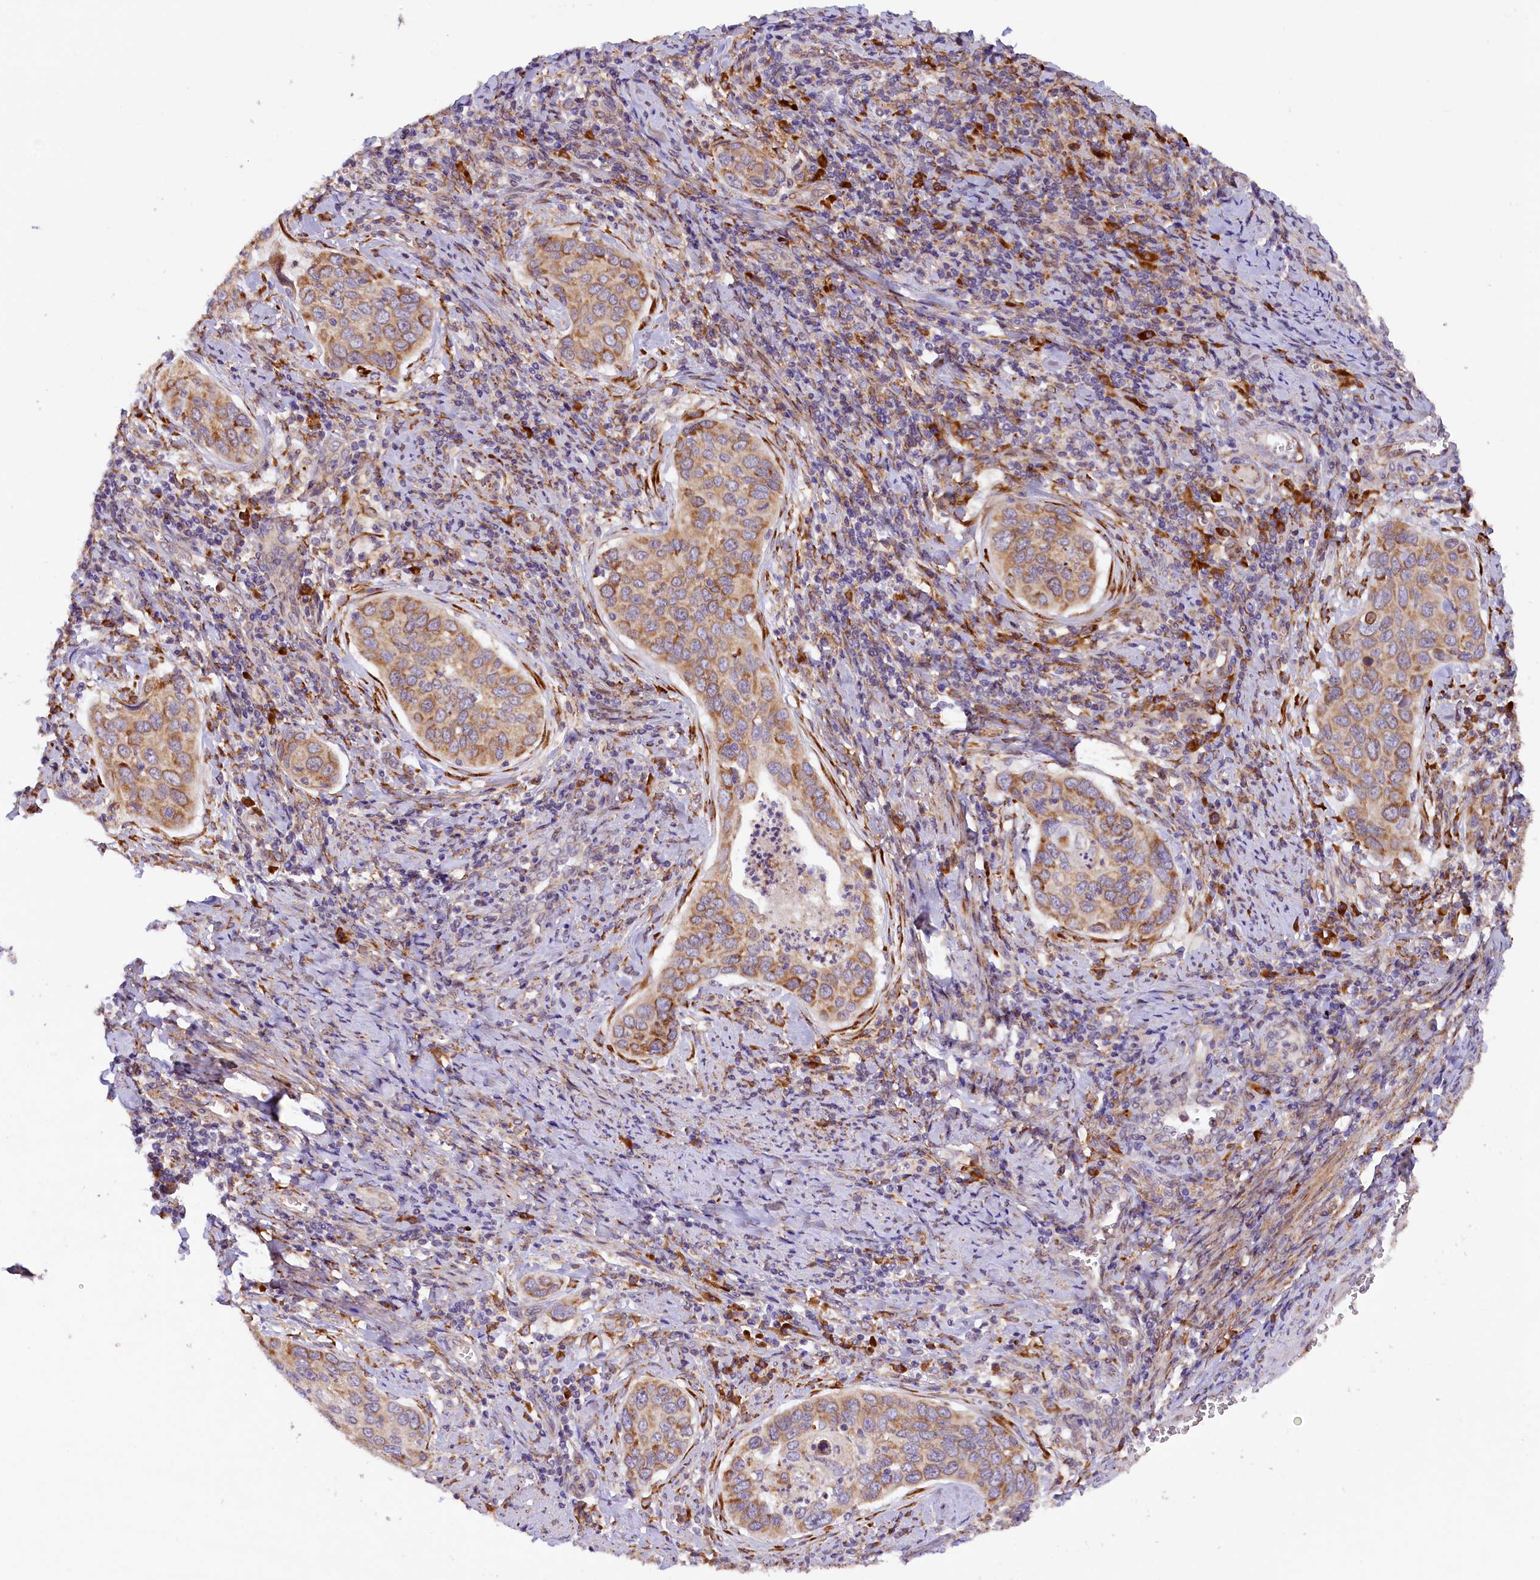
{"staining": {"intensity": "moderate", "quantity": ">75%", "location": "cytoplasmic/membranous"}, "tissue": "cervical cancer", "cell_type": "Tumor cells", "image_type": "cancer", "snomed": [{"axis": "morphology", "description": "Squamous cell carcinoma, NOS"}, {"axis": "topography", "description": "Cervix"}], "caption": "DAB immunohistochemical staining of human cervical squamous cell carcinoma demonstrates moderate cytoplasmic/membranous protein expression in about >75% of tumor cells.", "gene": "SSC5D", "patient": {"sex": "female", "age": 53}}